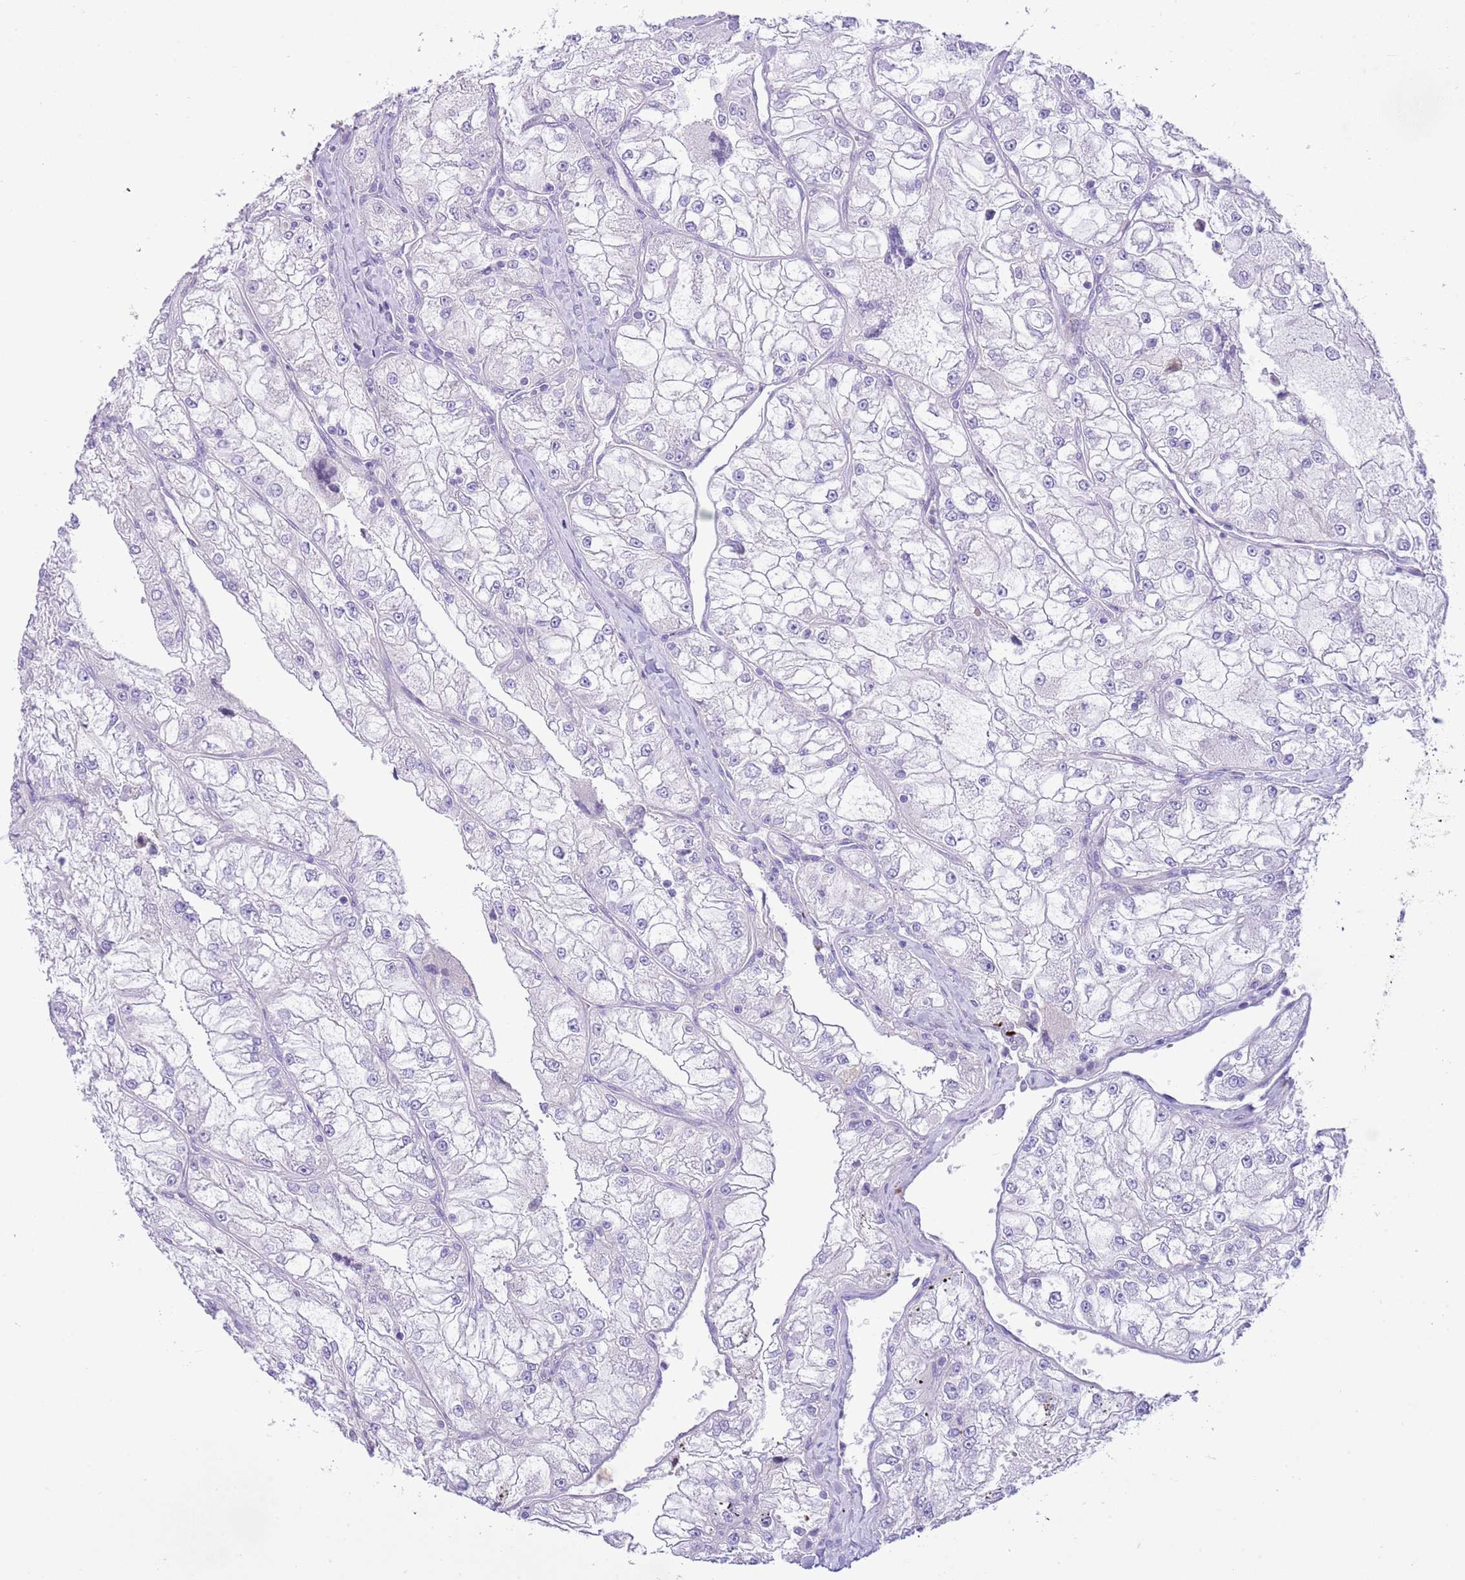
{"staining": {"intensity": "negative", "quantity": "none", "location": "none"}, "tissue": "renal cancer", "cell_type": "Tumor cells", "image_type": "cancer", "snomed": [{"axis": "morphology", "description": "Adenocarcinoma, NOS"}, {"axis": "topography", "description": "Kidney"}], "caption": "Immunohistochemical staining of adenocarcinoma (renal) demonstrates no significant expression in tumor cells.", "gene": "CLEC2A", "patient": {"sex": "female", "age": 72}}